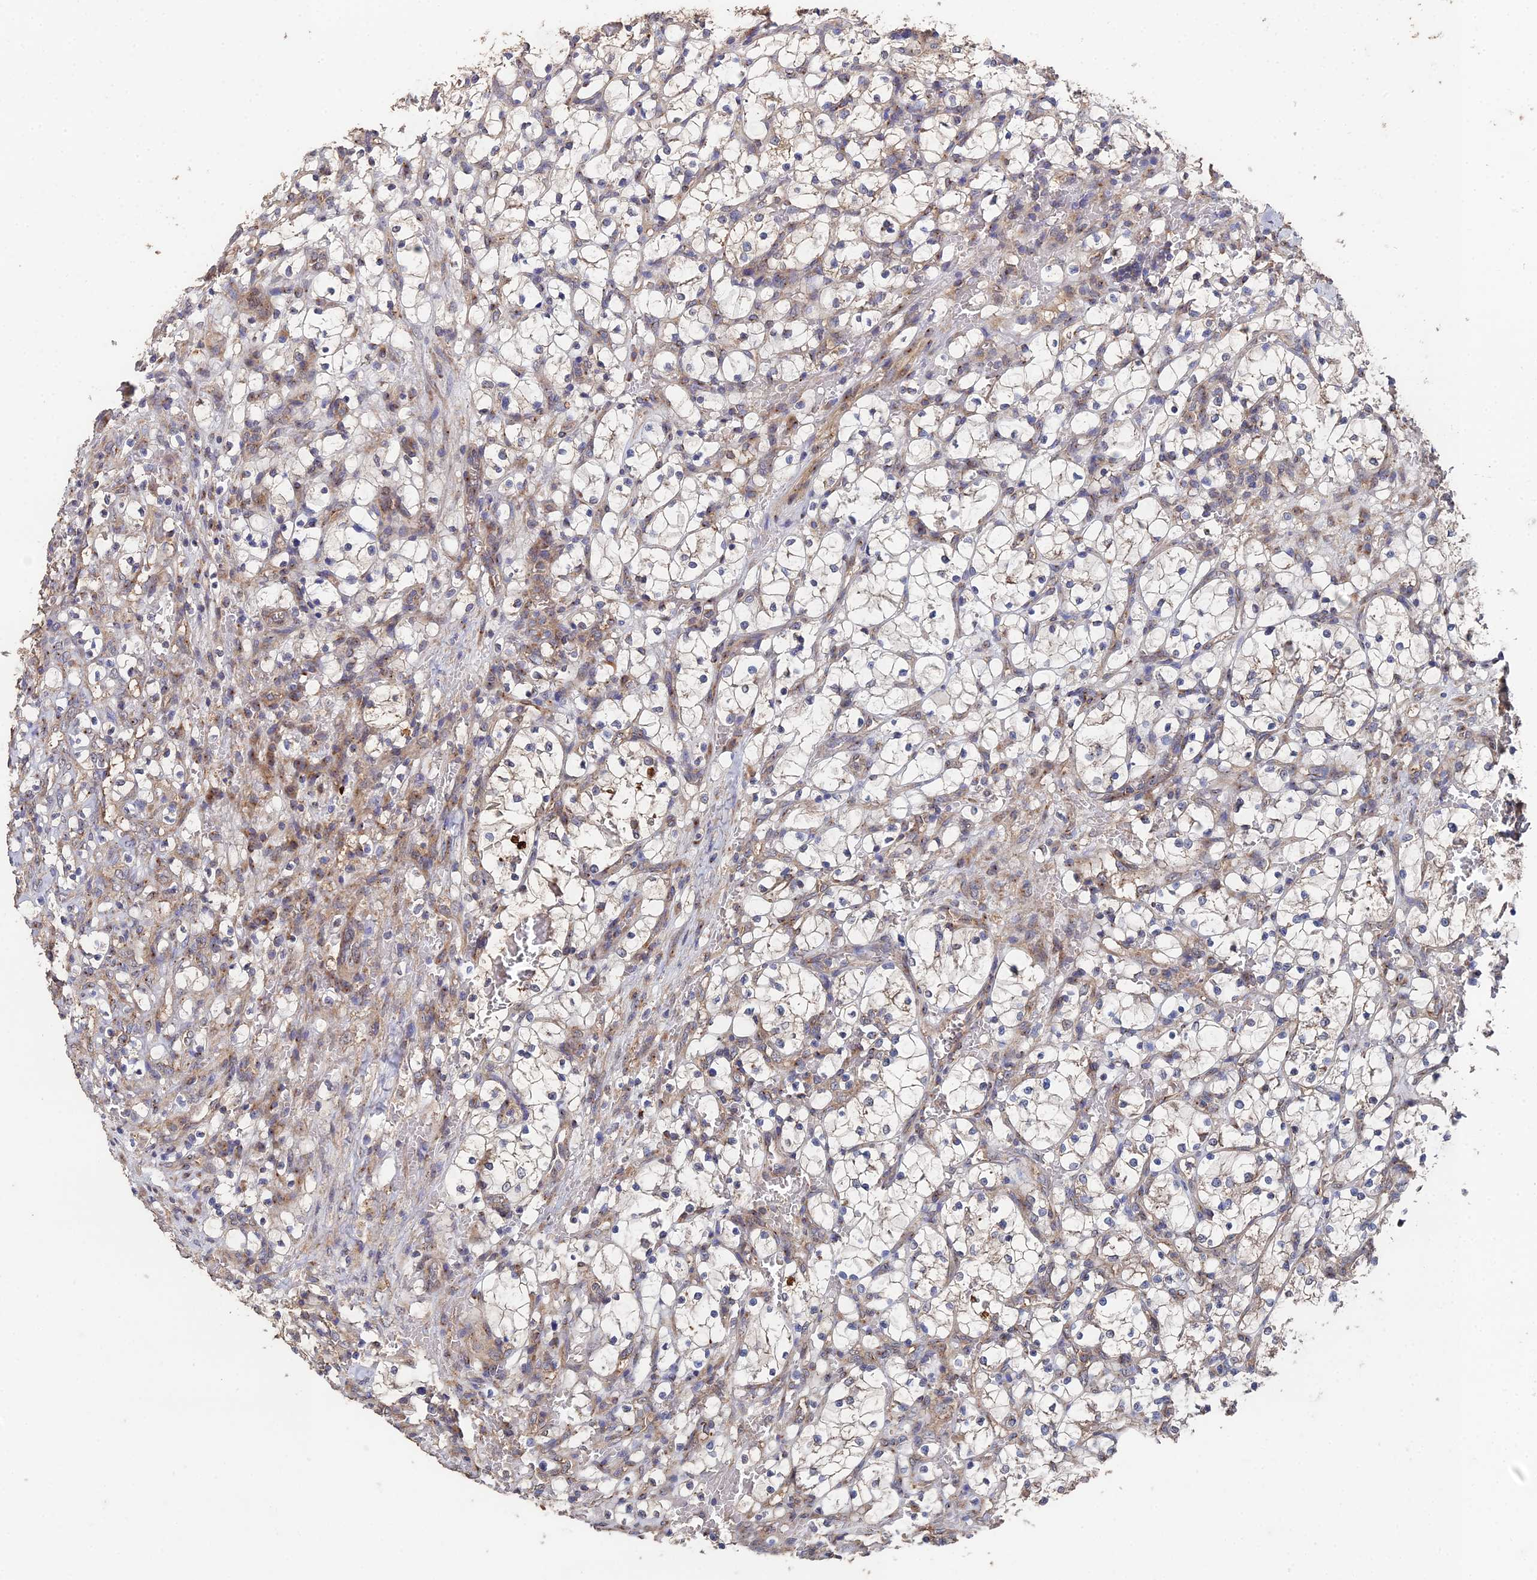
{"staining": {"intensity": "weak", "quantity": ">75%", "location": "cytoplasmic/membranous"}, "tissue": "renal cancer", "cell_type": "Tumor cells", "image_type": "cancer", "snomed": [{"axis": "morphology", "description": "Adenocarcinoma, NOS"}, {"axis": "topography", "description": "Kidney"}], "caption": "This micrograph demonstrates IHC staining of human renal cancer (adenocarcinoma), with low weak cytoplasmic/membranous expression in about >75% of tumor cells.", "gene": "SPANXN4", "patient": {"sex": "female", "age": 69}}